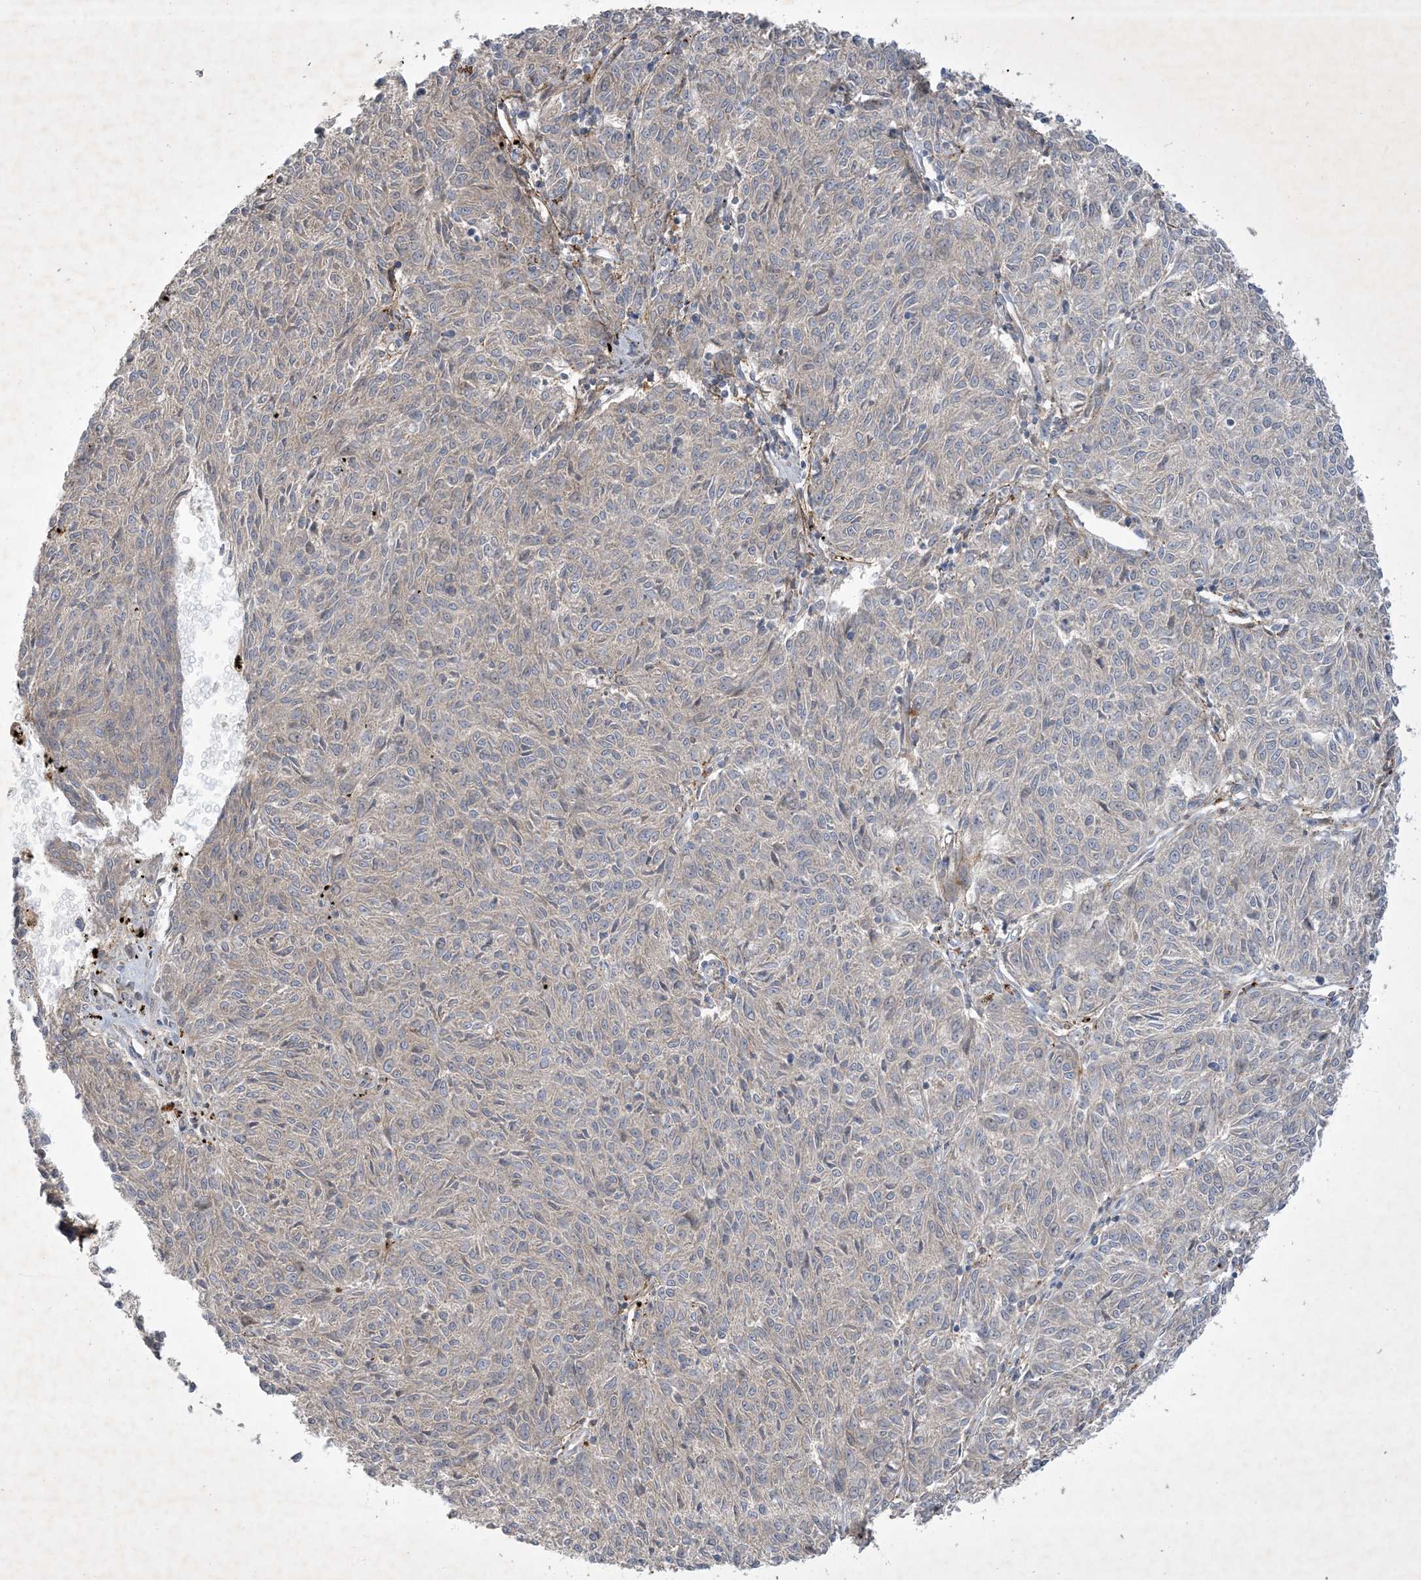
{"staining": {"intensity": "weak", "quantity": "<25%", "location": "cytoplasmic/membranous"}, "tissue": "melanoma", "cell_type": "Tumor cells", "image_type": "cancer", "snomed": [{"axis": "morphology", "description": "Malignant melanoma, NOS"}, {"axis": "topography", "description": "Skin"}], "caption": "Immunohistochemistry (IHC) of human melanoma exhibits no expression in tumor cells.", "gene": "MRPS18A", "patient": {"sex": "female", "age": 72}}